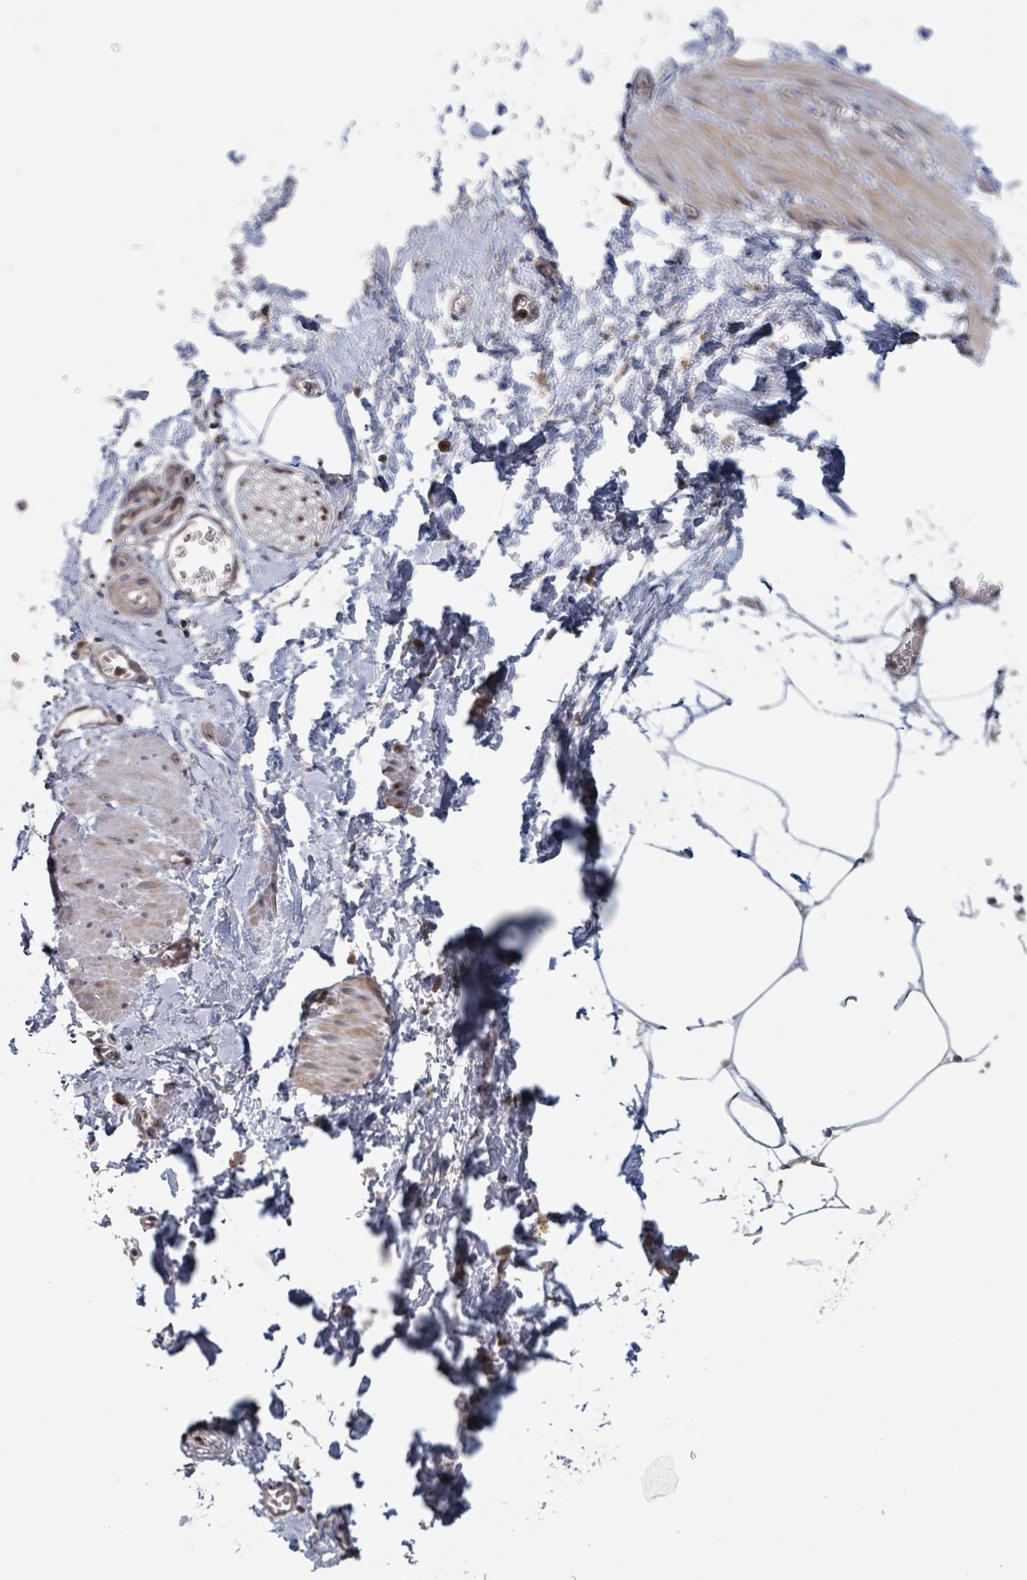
{"staining": {"intensity": "negative", "quantity": "none", "location": "none"}, "tissue": "adipose tissue", "cell_type": "Adipocytes", "image_type": "normal", "snomed": [{"axis": "morphology", "description": "Normal tissue, NOS"}, {"axis": "topography", "description": "Prostate"}, {"axis": "topography", "description": "Peripheral nerve tissue"}], "caption": "Human adipose tissue stained for a protein using immunohistochemistry shows no expression in adipocytes.", "gene": "HIVEP1", "patient": {"sex": "male", "age": 55}}